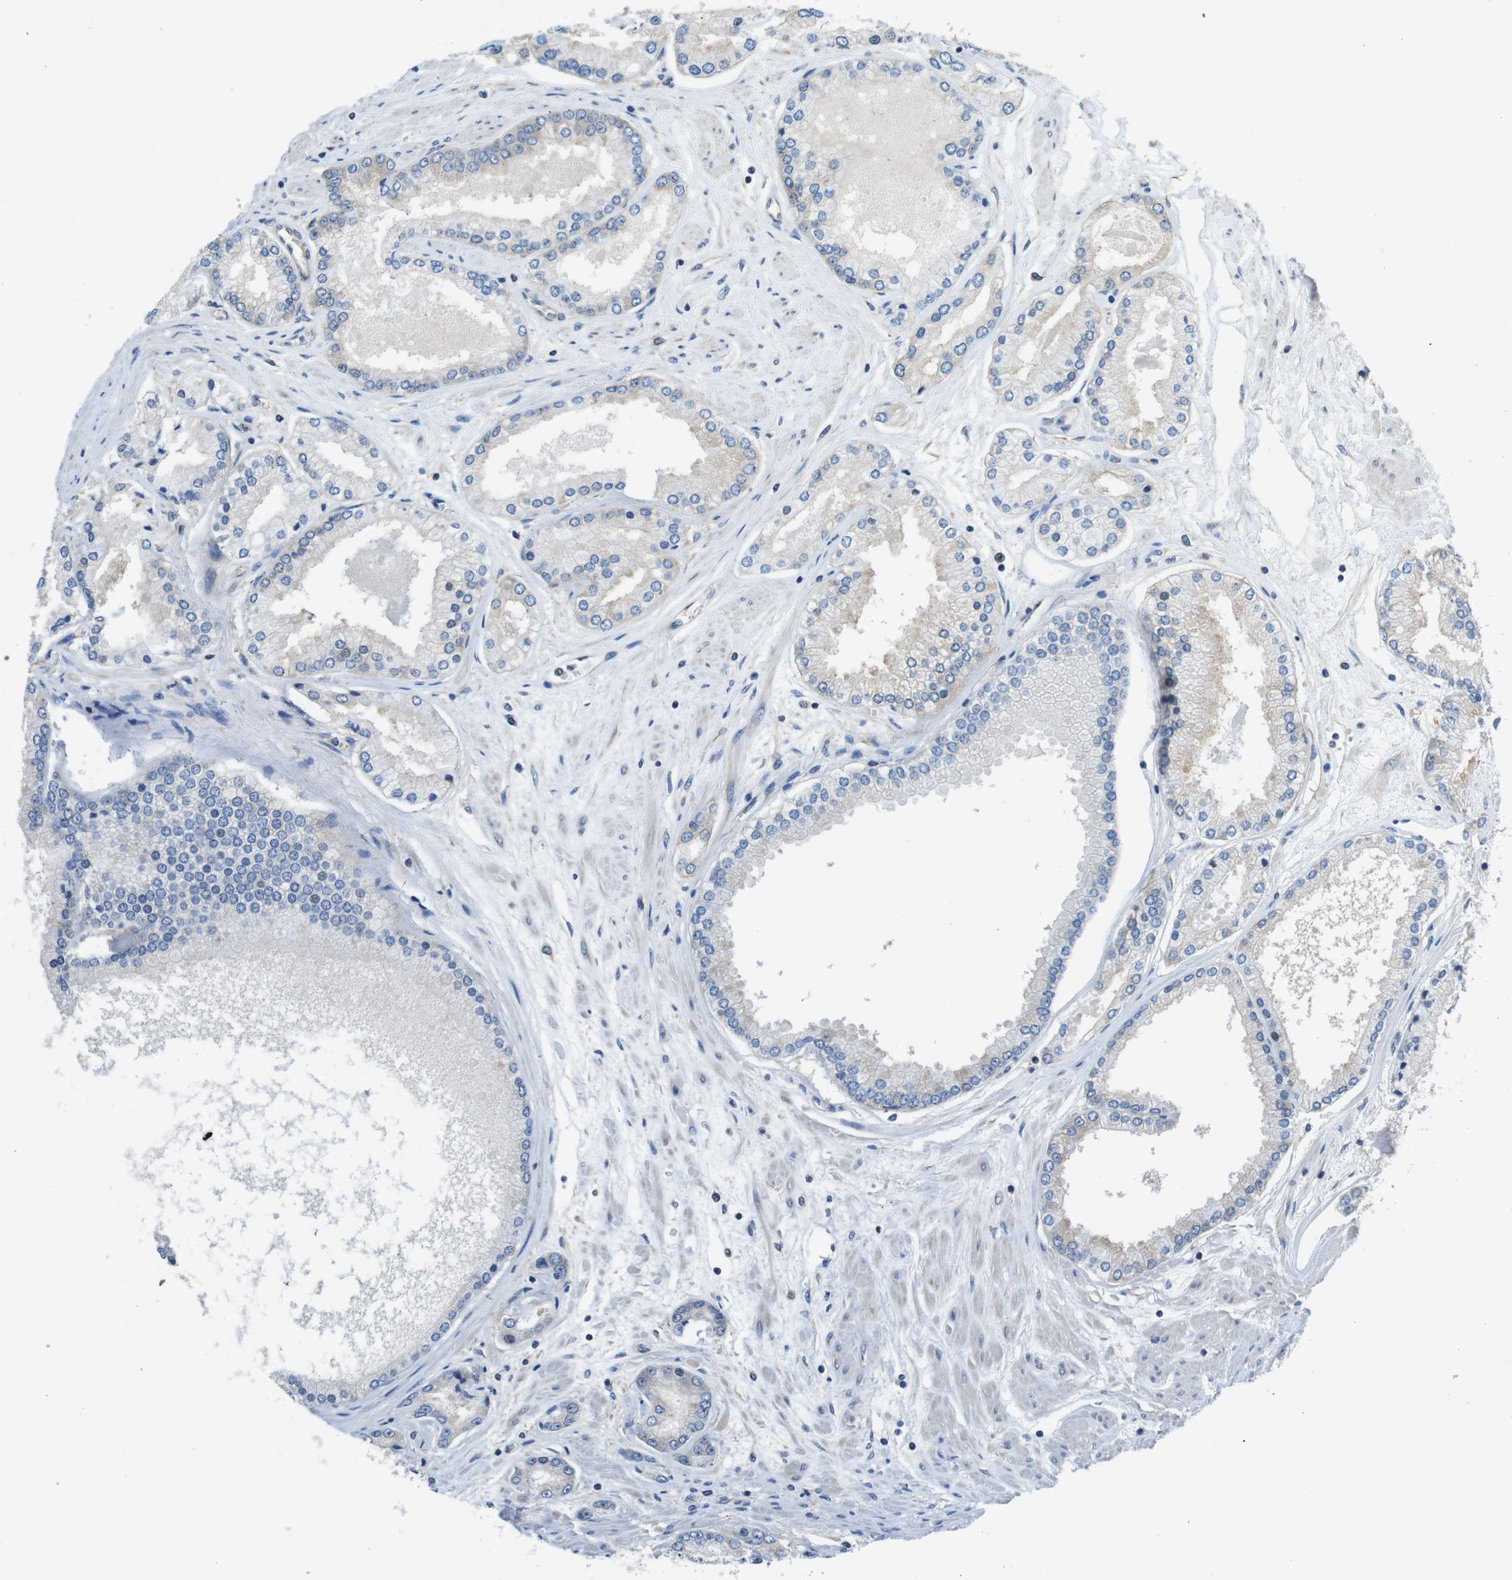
{"staining": {"intensity": "weak", "quantity": "<25%", "location": "cytoplasmic/membranous"}, "tissue": "prostate cancer", "cell_type": "Tumor cells", "image_type": "cancer", "snomed": [{"axis": "morphology", "description": "Adenocarcinoma, High grade"}, {"axis": "topography", "description": "Prostate"}], "caption": "Tumor cells are negative for protein expression in human prostate cancer.", "gene": "DCTN1", "patient": {"sex": "male", "age": 59}}